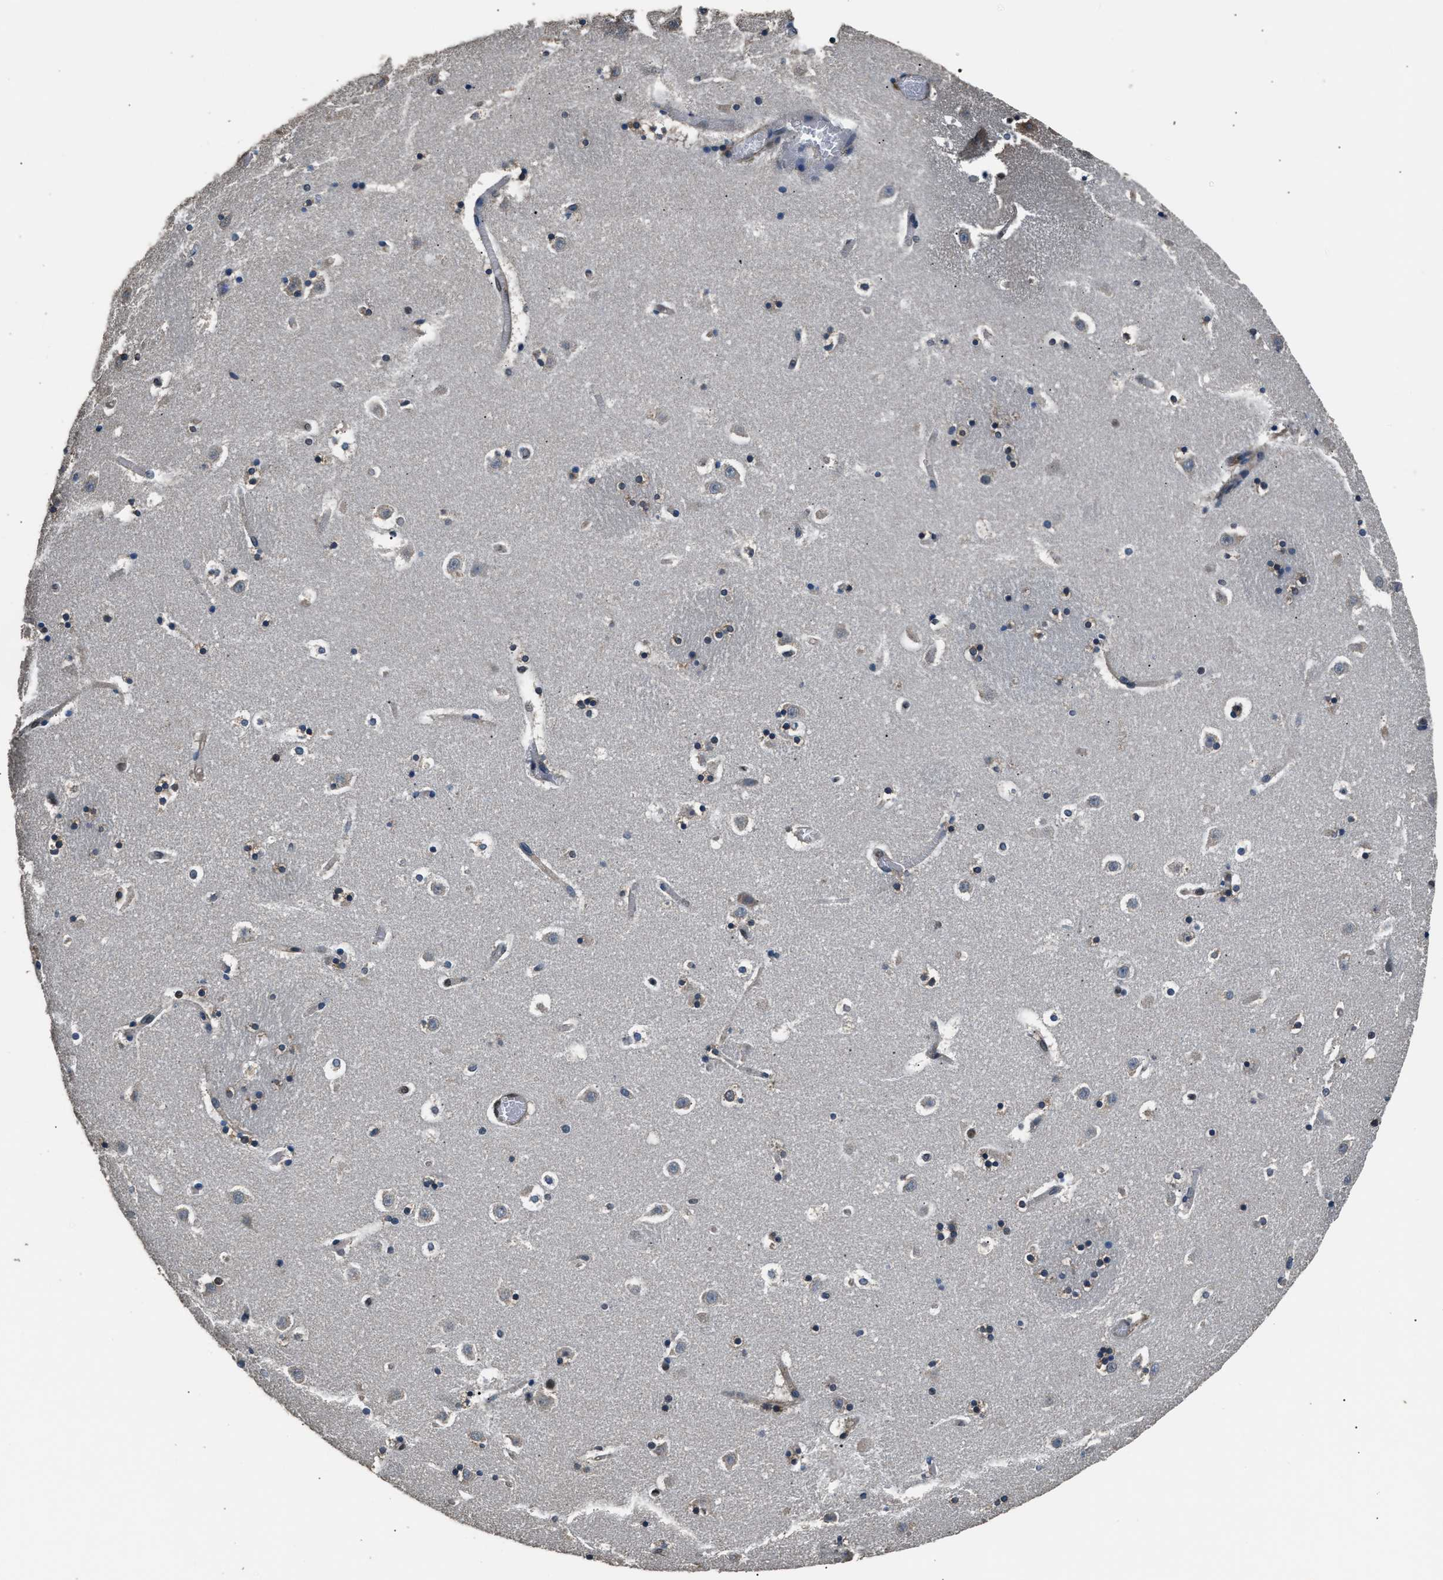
{"staining": {"intensity": "weak", "quantity": "<25%", "location": "cytoplasmic/membranous"}, "tissue": "caudate", "cell_type": "Glial cells", "image_type": "normal", "snomed": [{"axis": "morphology", "description": "Normal tissue, NOS"}, {"axis": "topography", "description": "Lateral ventricle wall"}], "caption": "Image shows no protein expression in glial cells of unremarkable caudate.", "gene": "DFFA", "patient": {"sex": "male", "age": 45}}